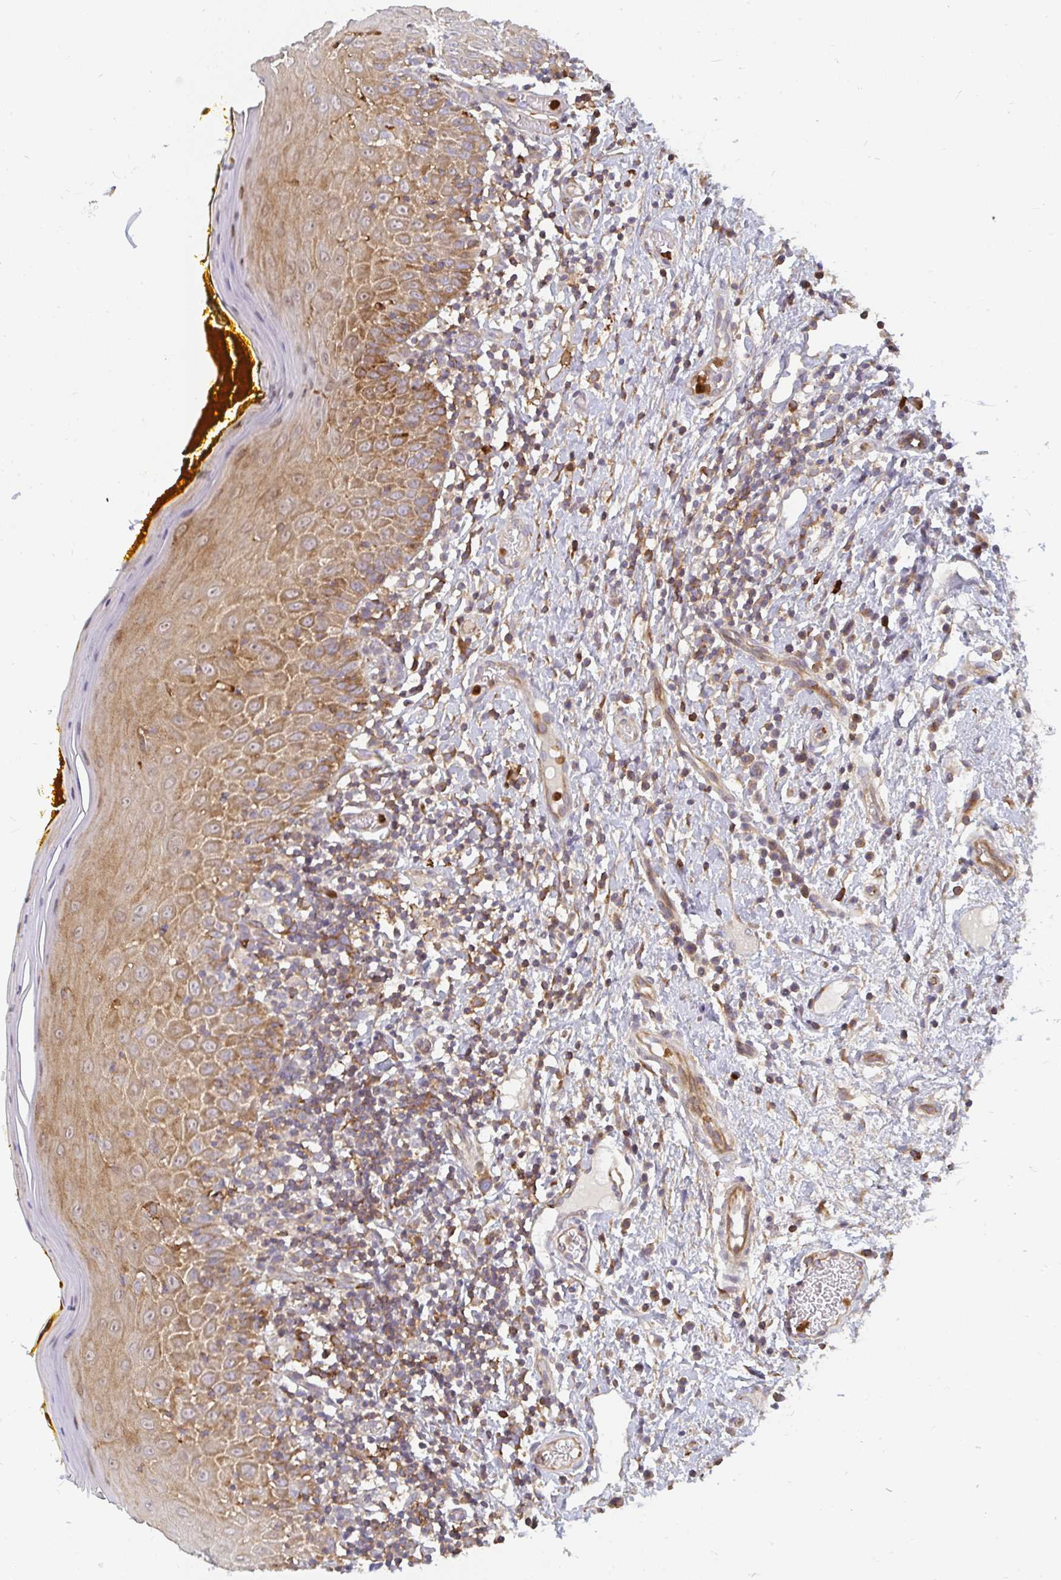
{"staining": {"intensity": "moderate", "quantity": ">75%", "location": "cytoplasmic/membranous"}, "tissue": "oral mucosa", "cell_type": "Squamous epithelial cells", "image_type": "normal", "snomed": [{"axis": "morphology", "description": "Normal tissue, NOS"}, {"axis": "topography", "description": "Oral tissue"}, {"axis": "topography", "description": "Tounge, NOS"}], "caption": "Benign oral mucosa was stained to show a protein in brown. There is medium levels of moderate cytoplasmic/membranous staining in approximately >75% of squamous epithelial cells.", "gene": "CSF3R", "patient": {"sex": "female", "age": 58}}